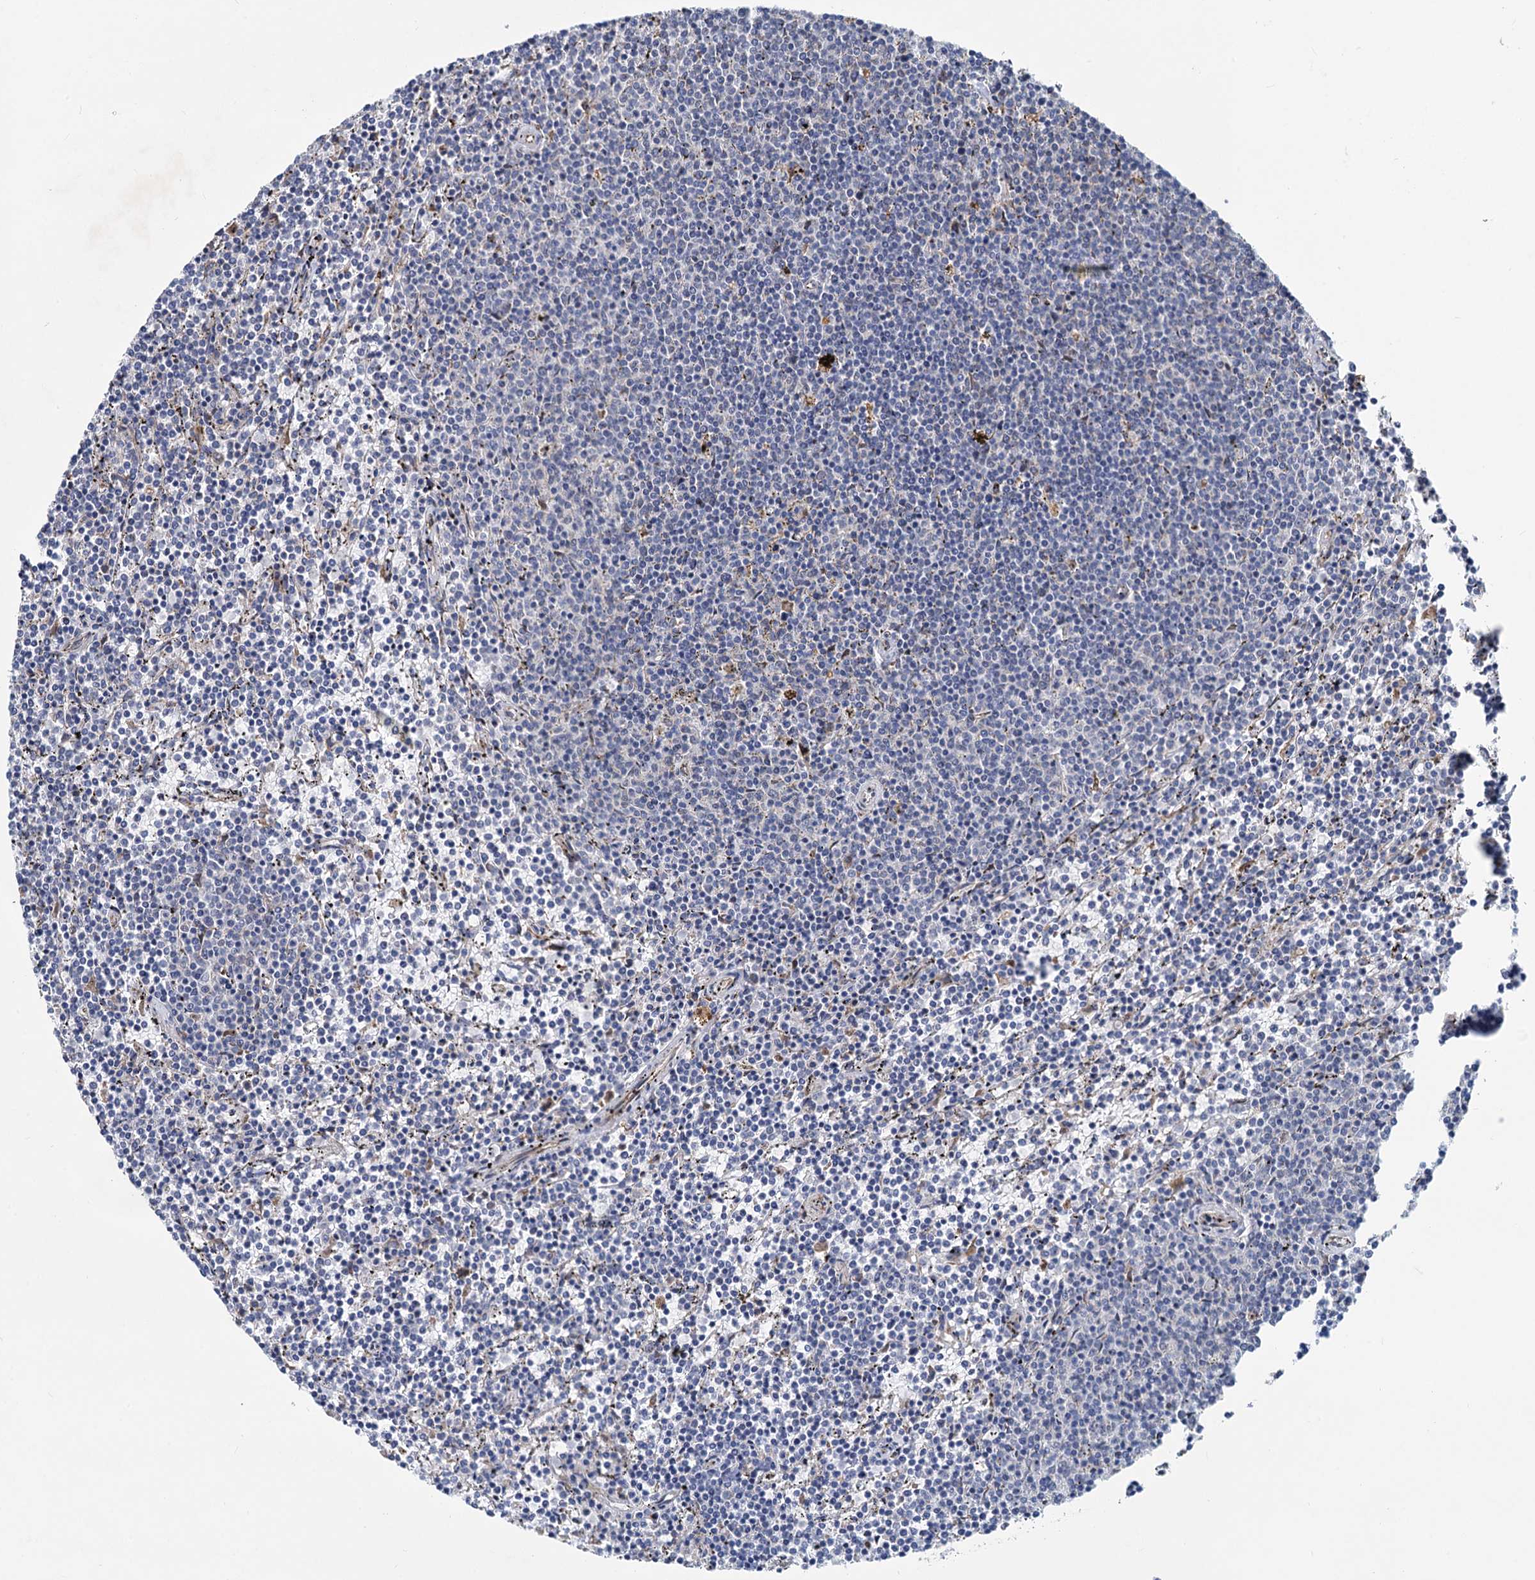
{"staining": {"intensity": "negative", "quantity": "none", "location": "none"}, "tissue": "lymphoma", "cell_type": "Tumor cells", "image_type": "cancer", "snomed": [{"axis": "morphology", "description": "Malignant lymphoma, non-Hodgkin's type, Low grade"}, {"axis": "topography", "description": "Spleen"}], "caption": "An immunohistochemistry photomicrograph of malignant lymphoma, non-Hodgkin's type (low-grade) is shown. There is no staining in tumor cells of malignant lymphoma, non-Hodgkin's type (low-grade).", "gene": "PRSS35", "patient": {"sex": "female", "age": 50}}